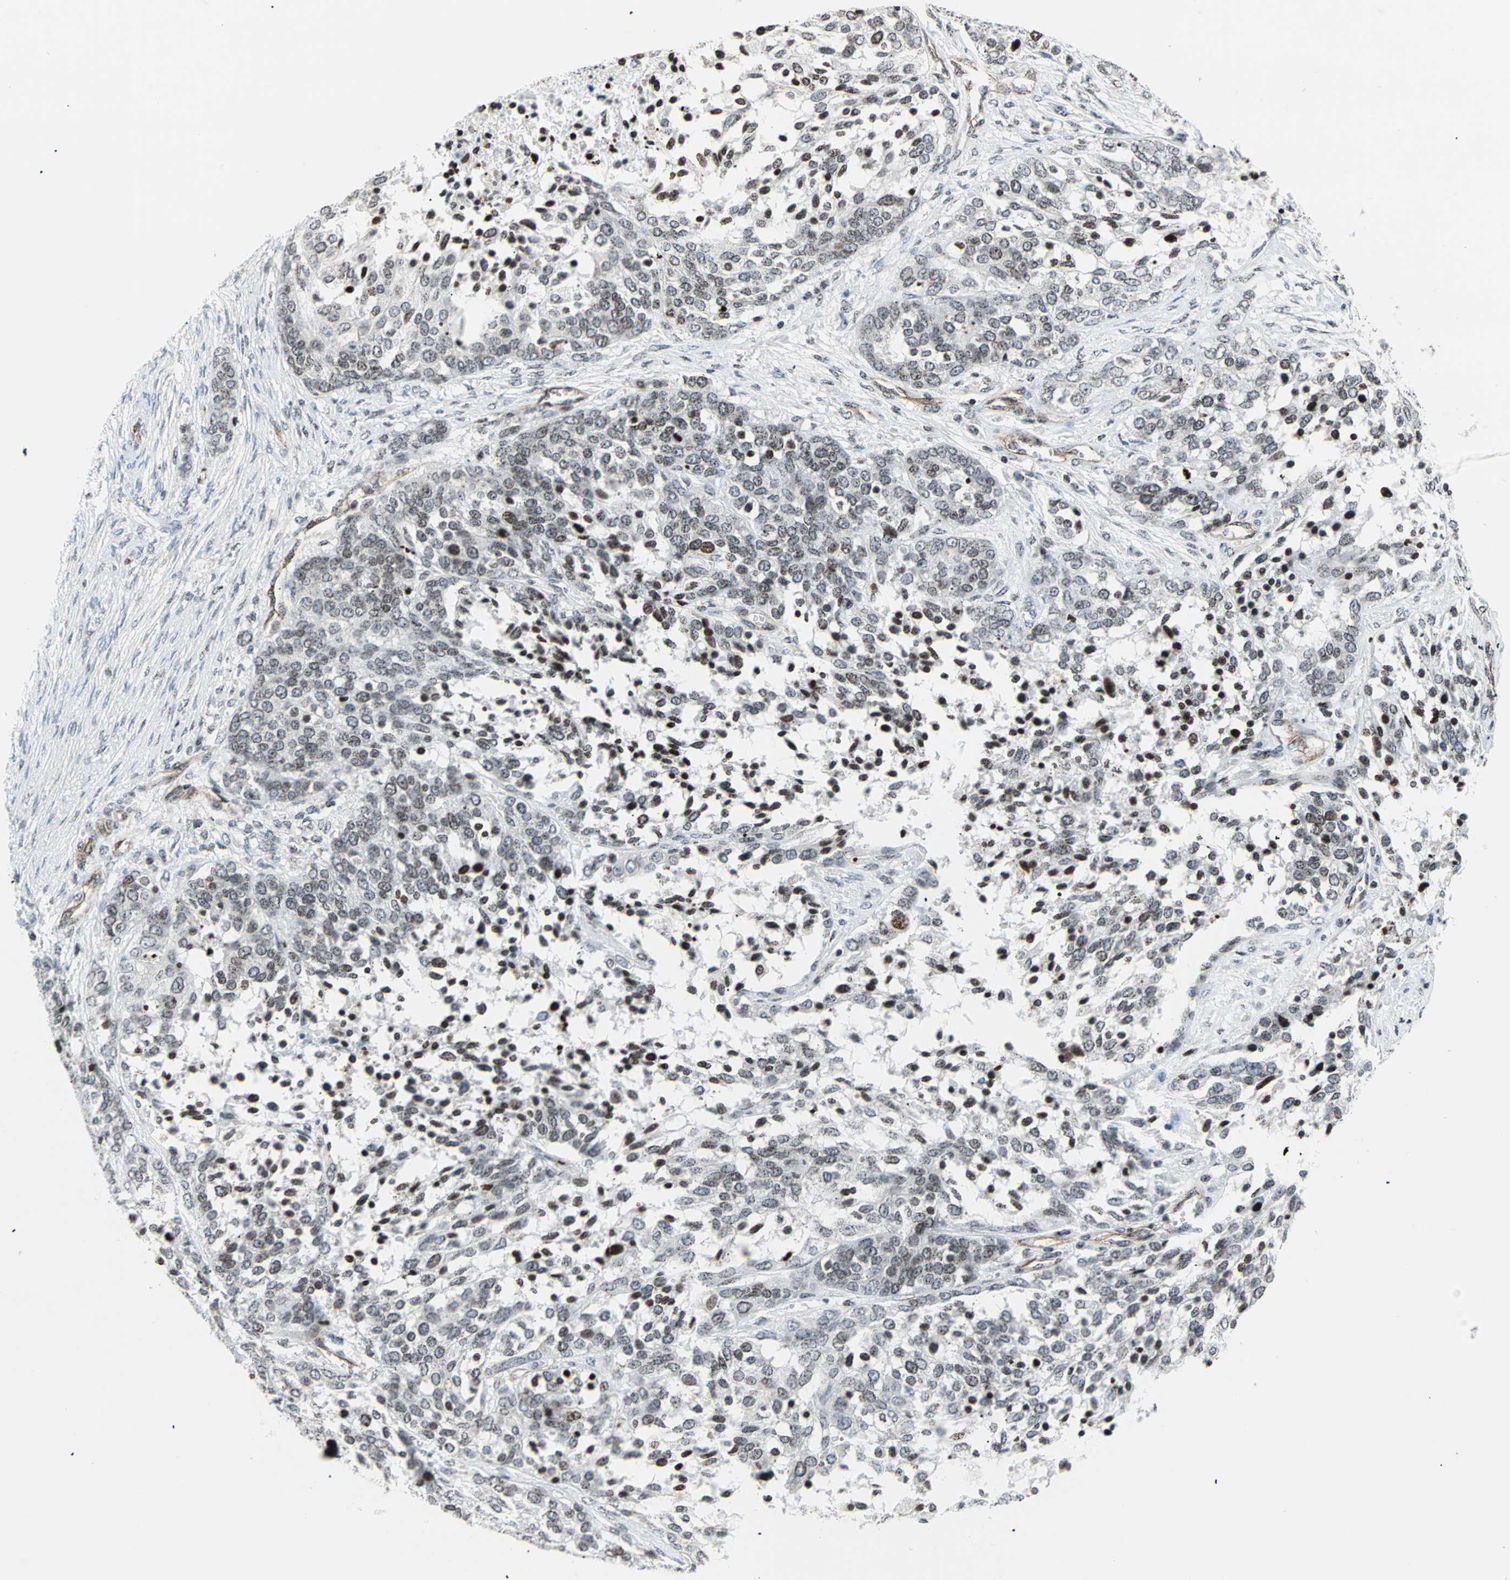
{"staining": {"intensity": "weak", "quantity": ">75%", "location": "nuclear"}, "tissue": "ovarian cancer", "cell_type": "Tumor cells", "image_type": "cancer", "snomed": [{"axis": "morphology", "description": "Cystadenocarcinoma, serous, NOS"}, {"axis": "topography", "description": "Ovary"}], "caption": "IHC (DAB) staining of ovarian cancer (serous cystadenocarcinoma) shows weak nuclear protein expression in about >75% of tumor cells. (DAB (3,3'-diaminobenzidine) IHC, brown staining for protein, blue staining for nuclei).", "gene": "CENPA", "patient": {"sex": "female", "age": 44}}